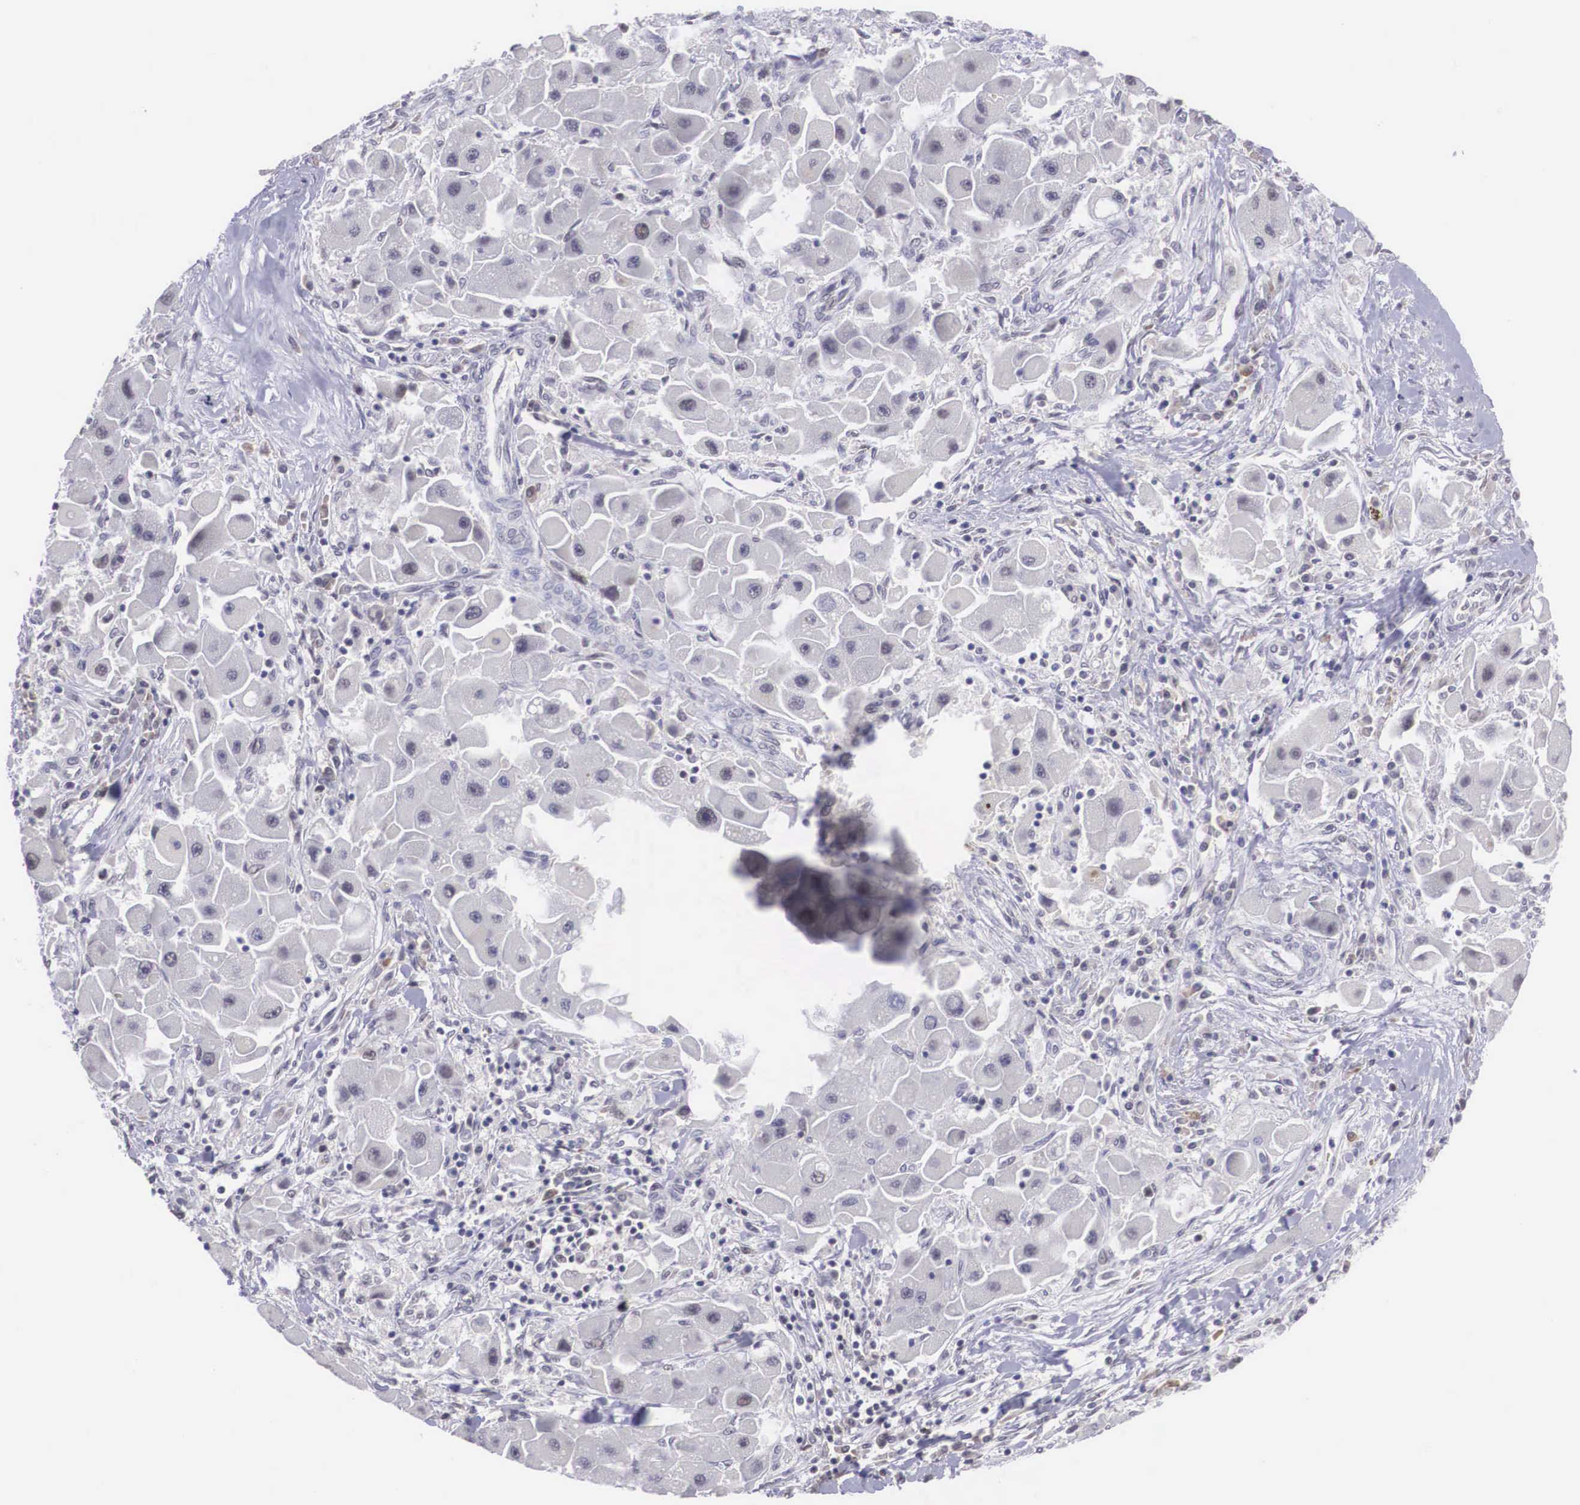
{"staining": {"intensity": "weak", "quantity": "<25%", "location": "nuclear"}, "tissue": "liver cancer", "cell_type": "Tumor cells", "image_type": "cancer", "snomed": [{"axis": "morphology", "description": "Carcinoma, Hepatocellular, NOS"}, {"axis": "topography", "description": "Liver"}], "caption": "There is no significant expression in tumor cells of hepatocellular carcinoma (liver). Brightfield microscopy of immunohistochemistry stained with DAB (brown) and hematoxylin (blue), captured at high magnification.", "gene": "ZNF275", "patient": {"sex": "male", "age": 24}}